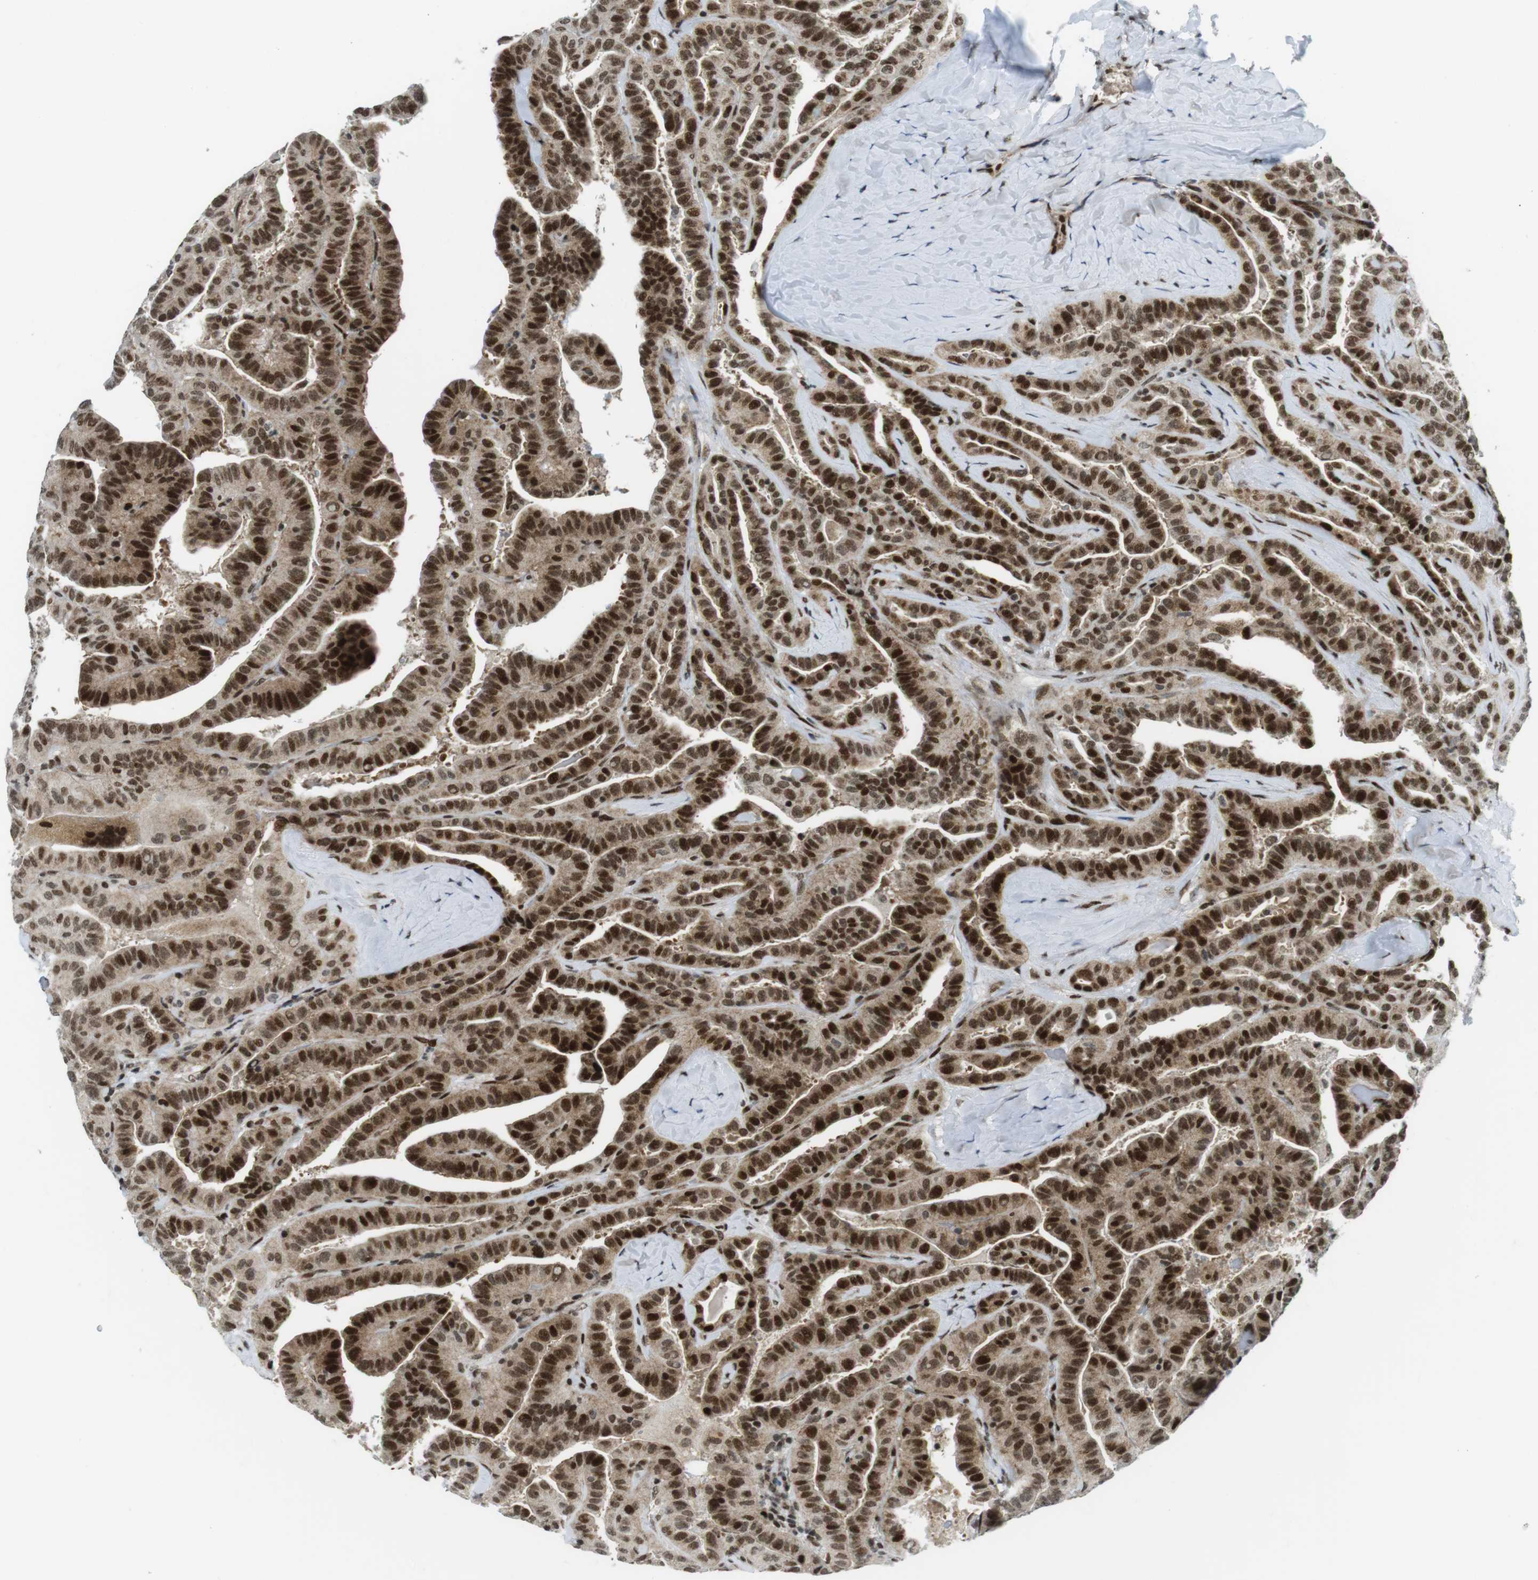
{"staining": {"intensity": "strong", "quantity": ">75%", "location": "nuclear"}, "tissue": "thyroid cancer", "cell_type": "Tumor cells", "image_type": "cancer", "snomed": [{"axis": "morphology", "description": "Papillary adenocarcinoma, NOS"}, {"axis": "topography", "description": "Thyroid gland"}], "caption": "There is high levels of strong nuclear expression in tumor cells of thyroid cancer (papillary adenocarcinoma), as demonstrated by immunohistochemical staining (brown color).", "gene": "CDC27", "patient": {"sex": "male", "age": 77}}